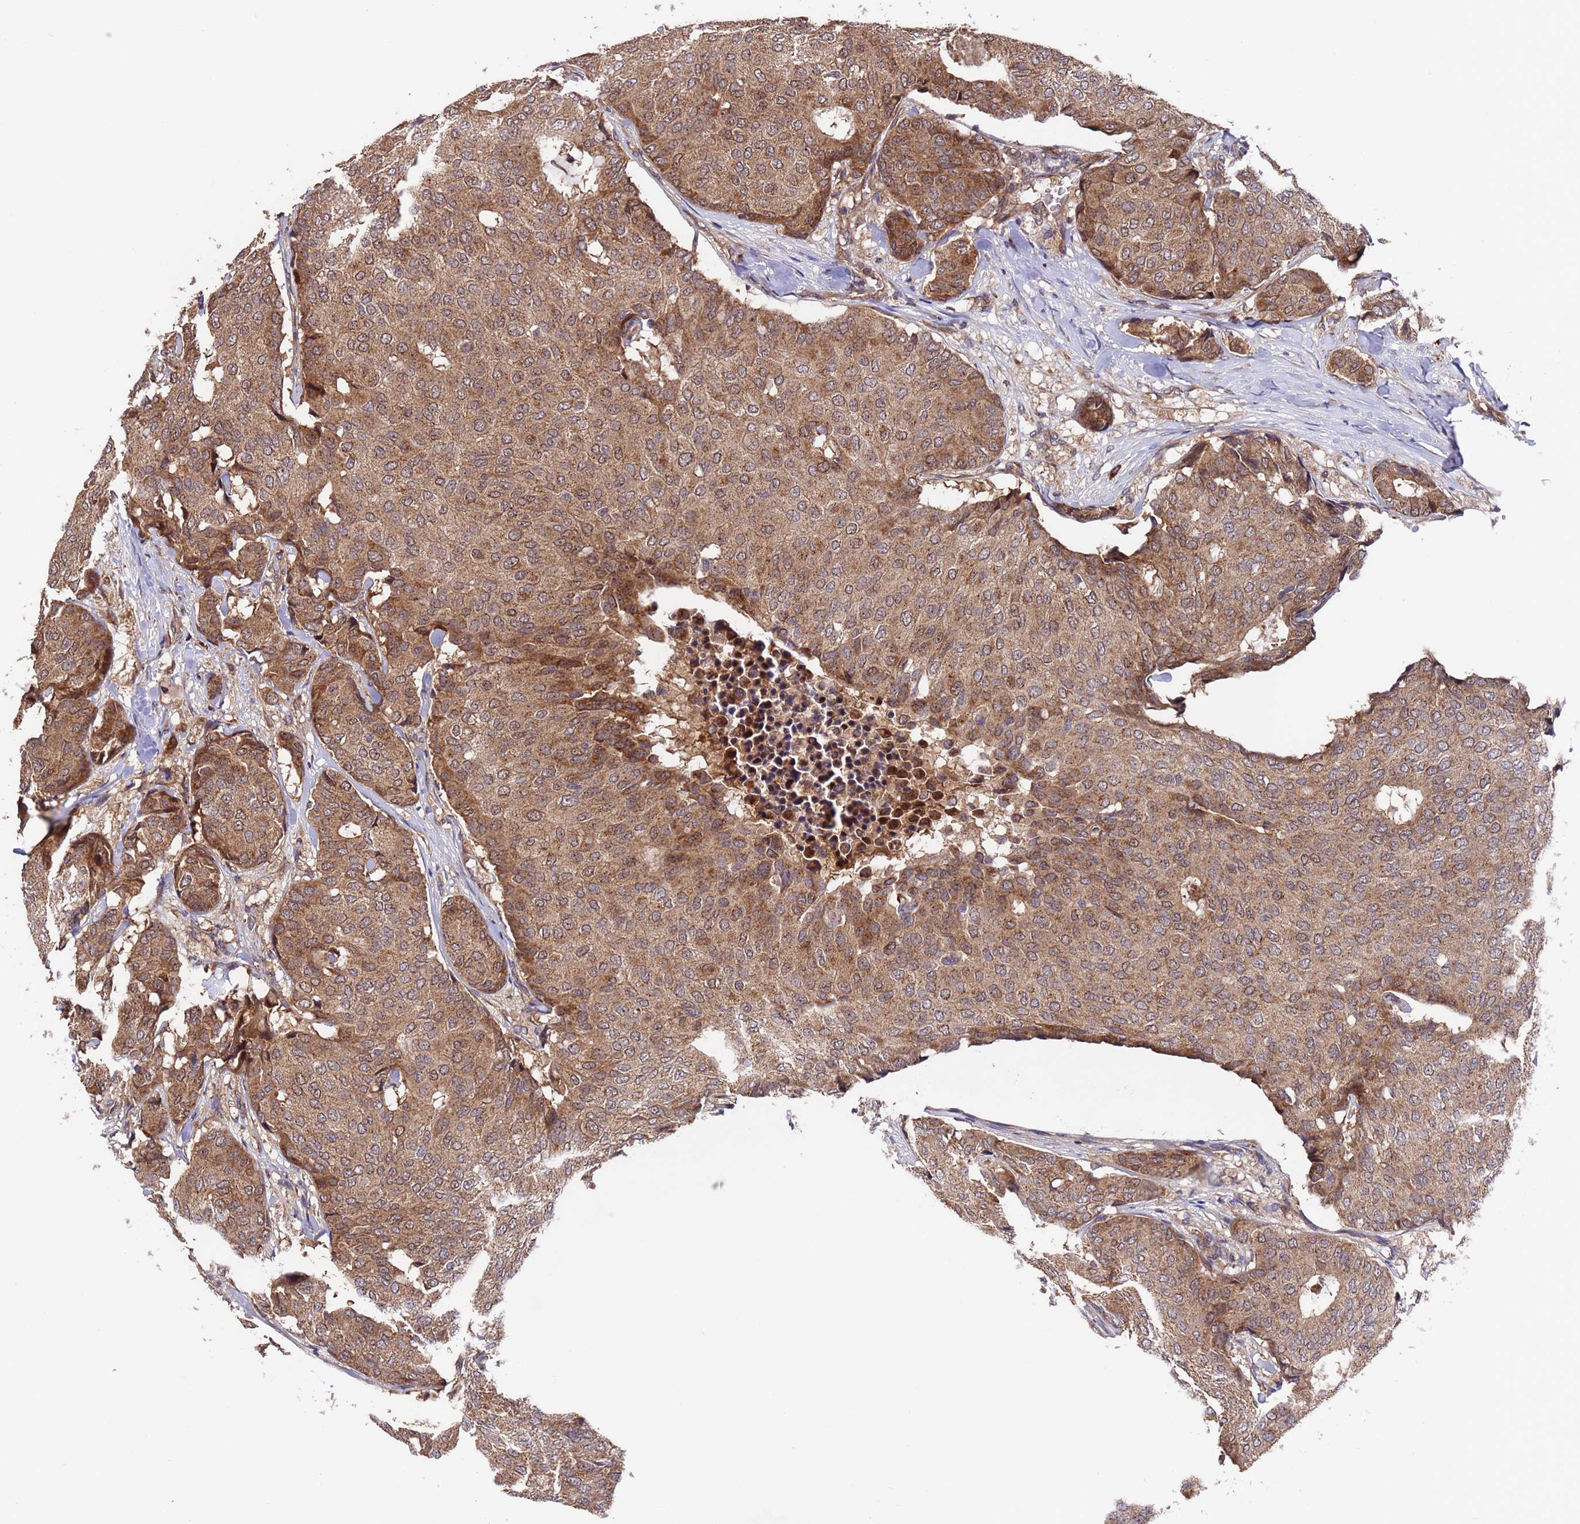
{"staining": {"intensity": "moderate", "quantity": ">75%", "location": "cytoplasmic/membranous"}, "tissue": "breast cancer", "cell_type": "Tumor cells", "image_type": "cancer", "snomed": [{"axis": "morphology", "description": "Duct carcinoma"}, {"axis": "topography", "description": "Breast"}], "caption": "This micrograph demonstrates breast cancer stained with immunohistochemistry to label a protein in brown. The cytoplasmic/membranous of tumor cells show moderate positivity for the protein. Nuclei are counter-stained blue.", "gene": "TSR3", "patient": {"sex": "female", "age": 75}}